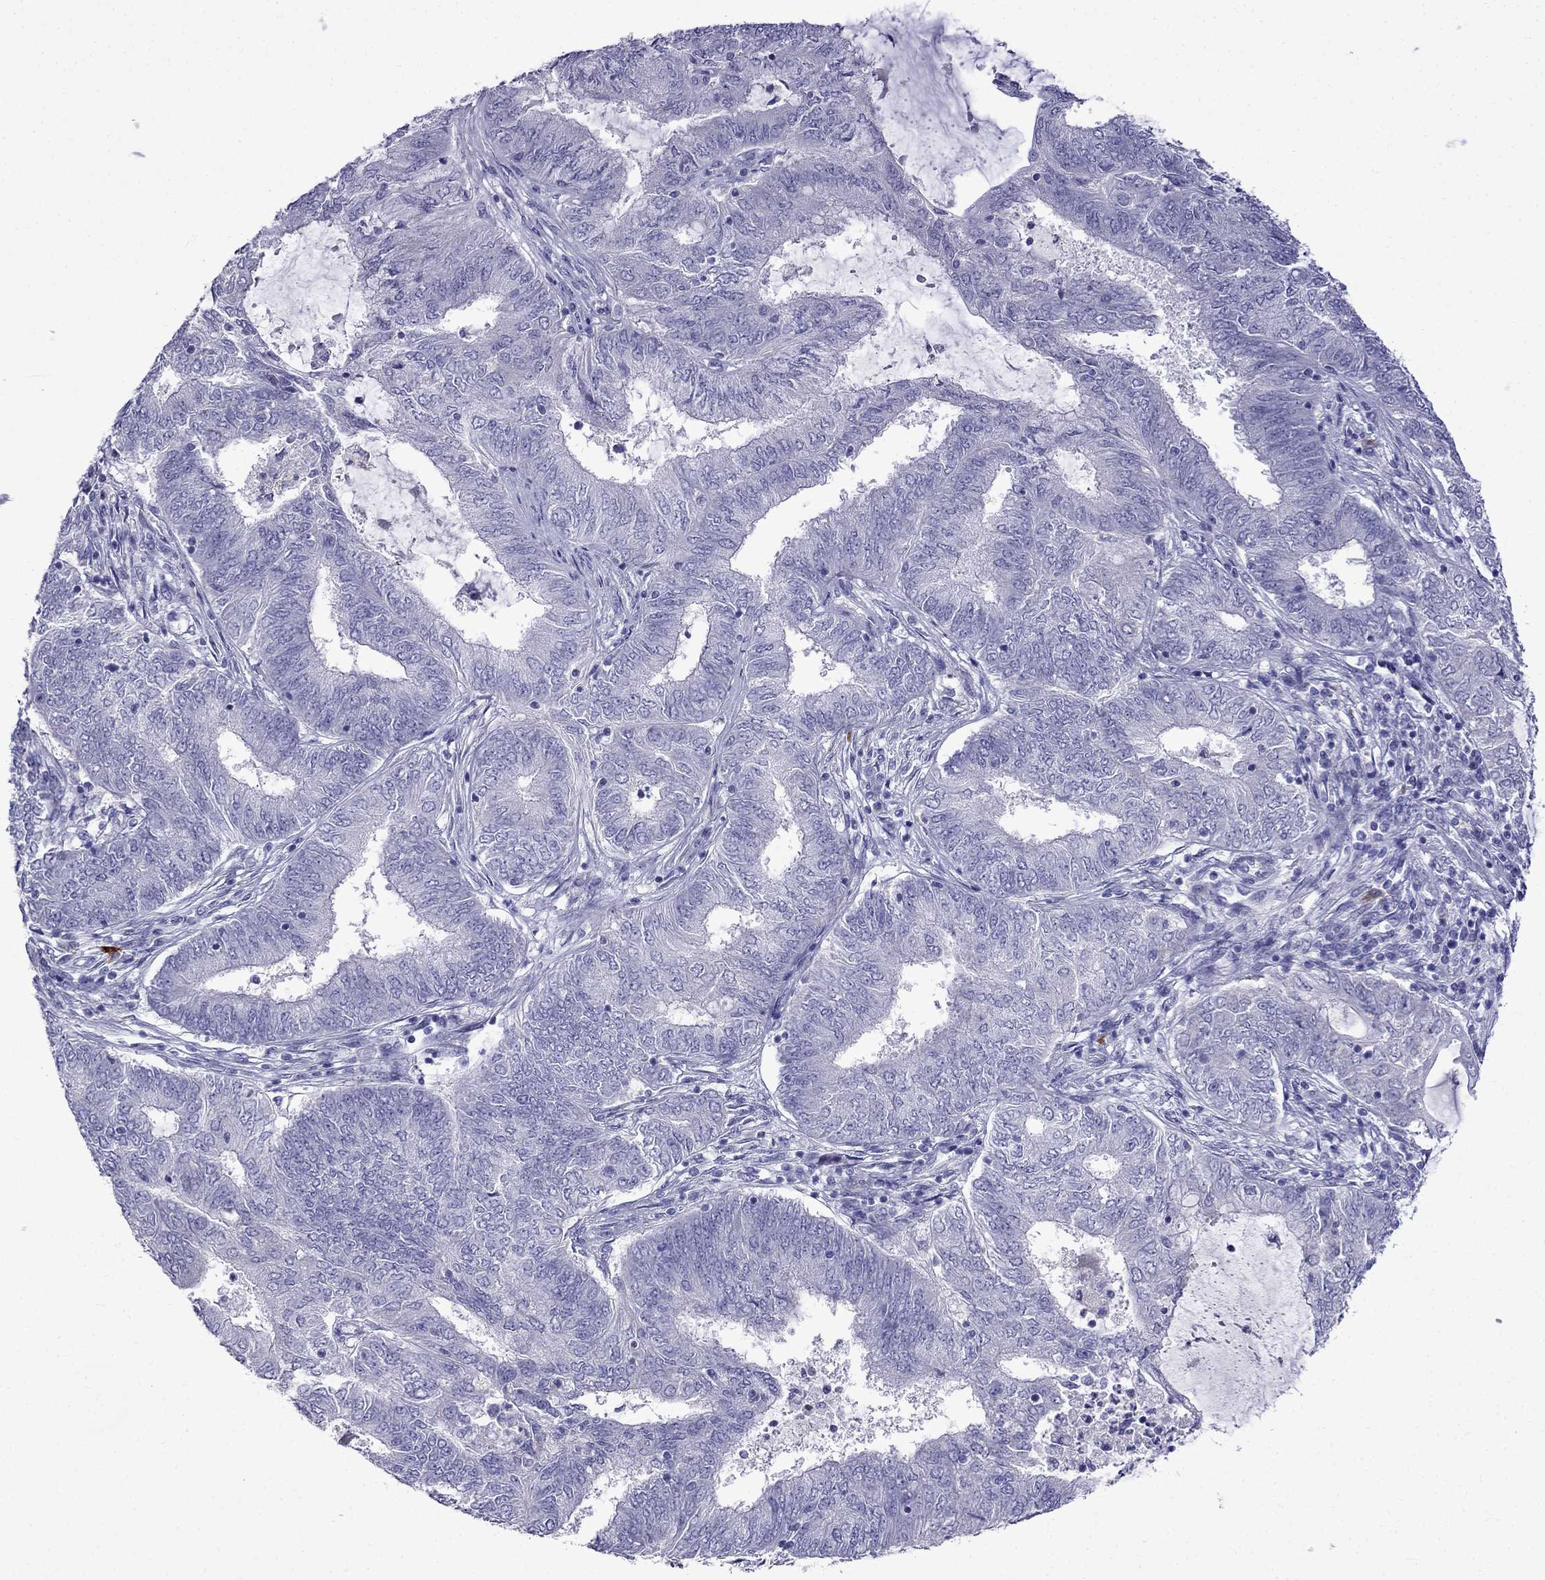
{"staining": {"intensity": "negative", "quantity": "none", "location": "none"}, "tissue": "endometrial cancer", "cell_type": "Tumor cells", "image_type": "cancer", "snomed": [{"axis": "morphology", "description": "Adenocarcinoma, NOS"}, {"axis": "topography", "description": "Endometrium"}], "caption": "Endometrial cancer was stained to show a protein in brown. There is no significant staining in tumor cells.", "gene": "PATE1", "patient": {"sex": "female", "age": 62}}